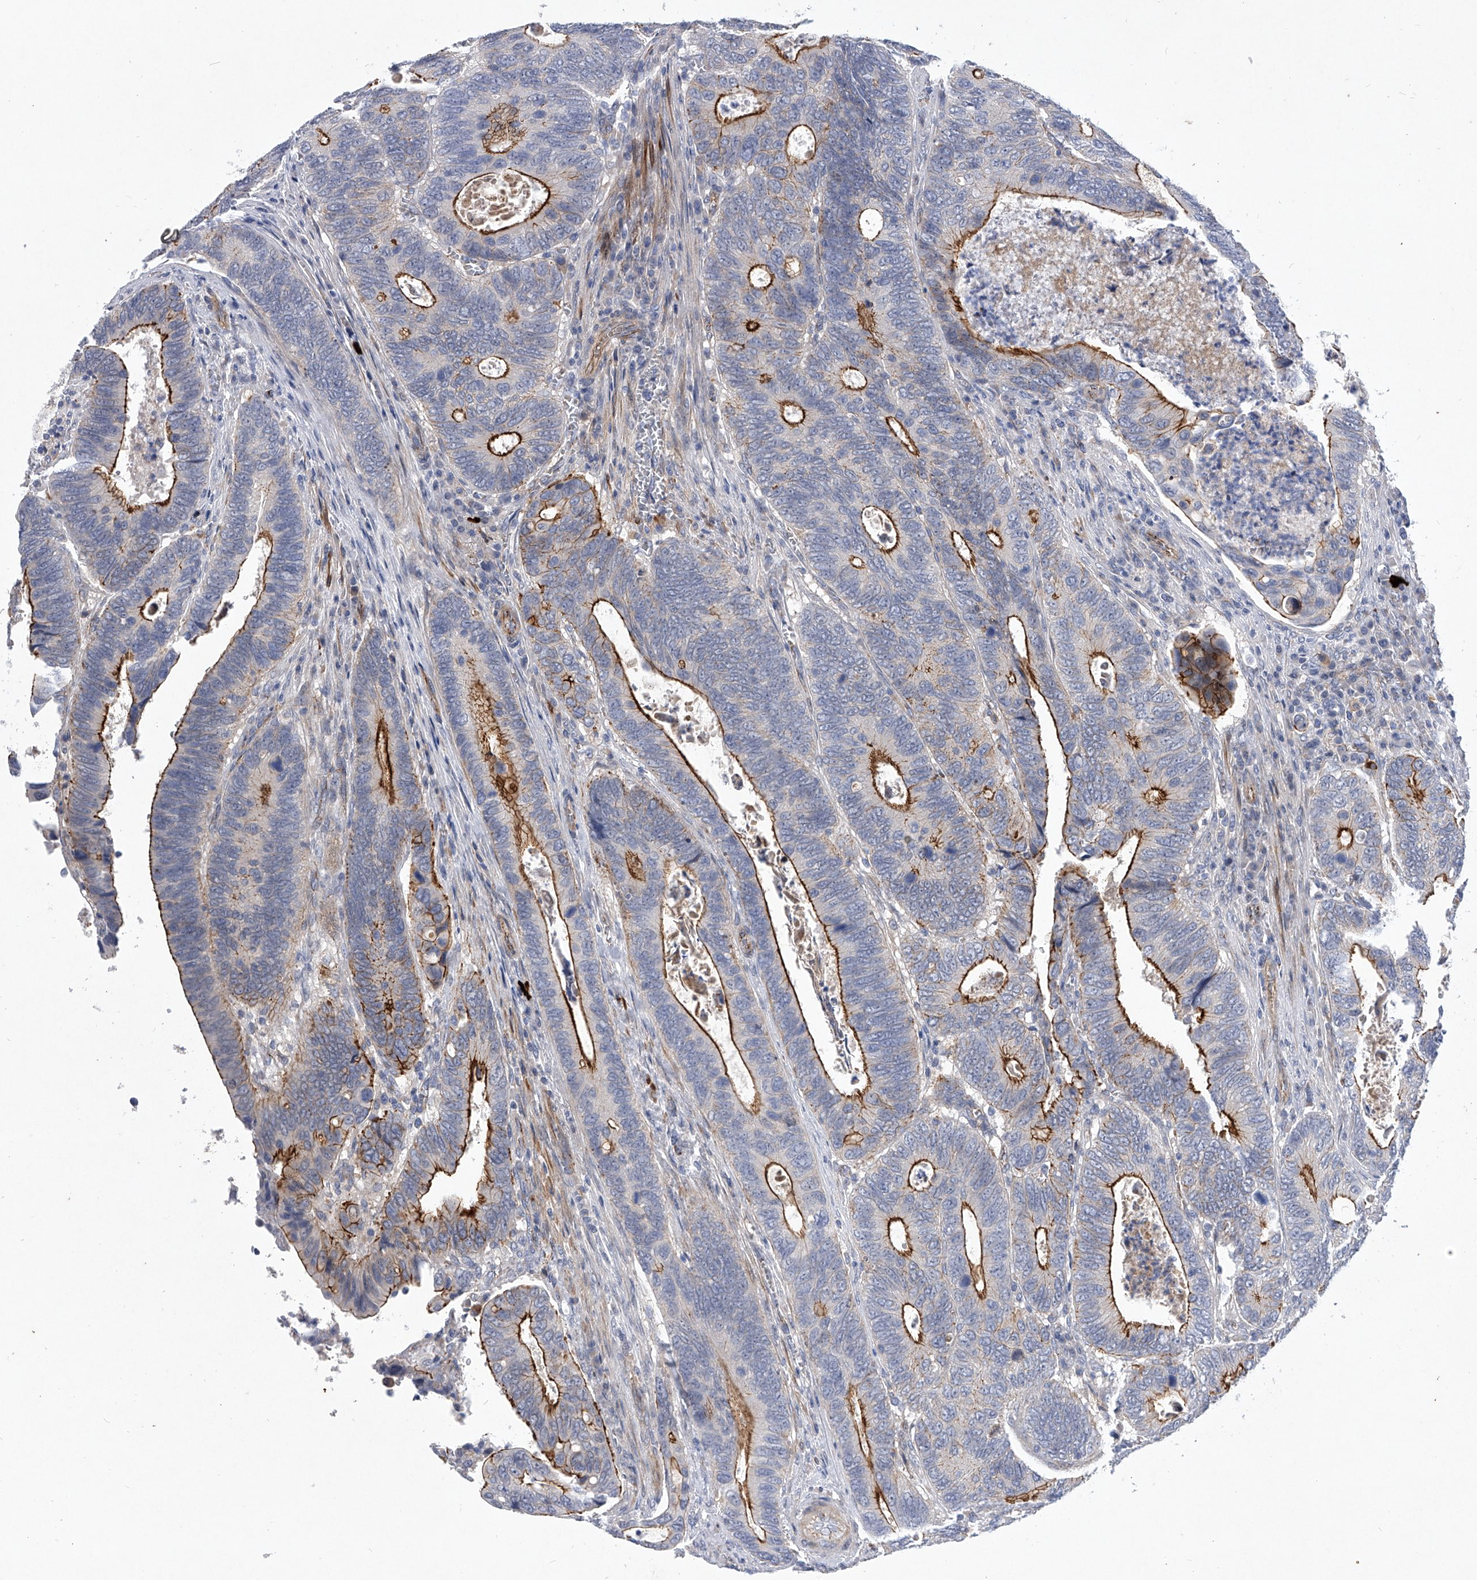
{"staining": {"intensity": "strong", "quantity": "25%-75%", "location": "cytoplasmic/membranous"}, "tissue": "colorectal cancer", "cell_type": "Tumor cells", "image_type": "cancer", "snomed": [{"axis": "morphology", "description": "Adenocarcinoma, NOS"}, {"axis": "topography", "description": "Colon"}], "caption": "An immunohistochemistry (IHC) image of neoplastic tissue is shown. Protein staining in brown highlights strong cytoplasmic/membranous positivity in adenocarcinoma (colorectal) within tumor cells.", "gene": "MINDY4", "patient": {"sex": "male", "age": 72}}